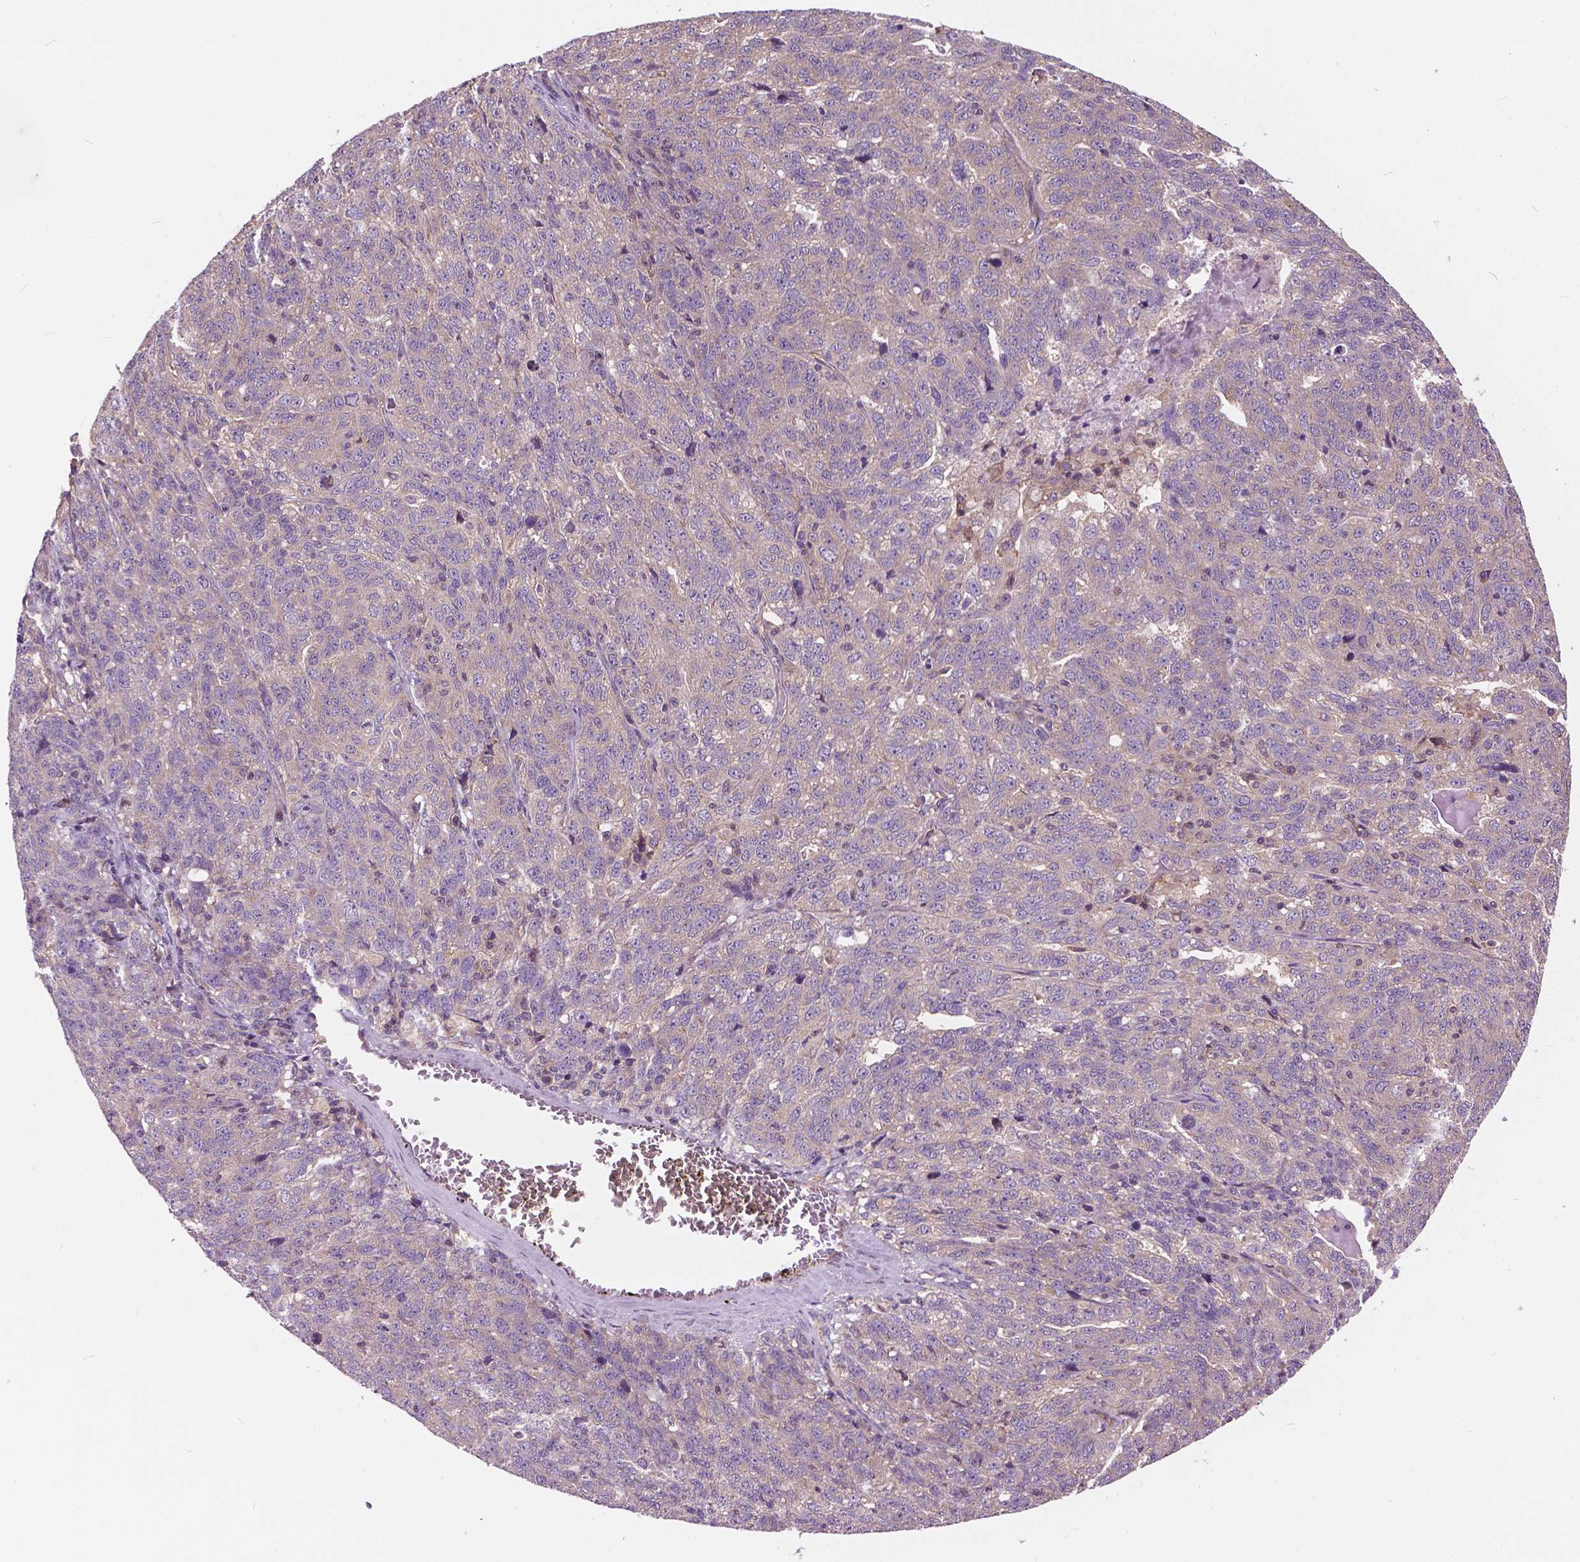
{"staining": {"intensity": "negative", "quantity": "none", "location": "none"}, "tissue": "ovarian cancer", "cell_type": "Tumor cells", "image_type": "cancer", "snomed": [{"axis": "morphology", "description": "Cystadenocarcinoma, serous, NOS"}, {"axis": "topography", "description": "Ovary"}], "caption": "Human ovarian serous cystadenocarcinoma stained for a protein using immunohistochemistry shows no positivity in tumor cells.", "gene": "MZT1", "patient": {"sex": "female", "age": 71}}